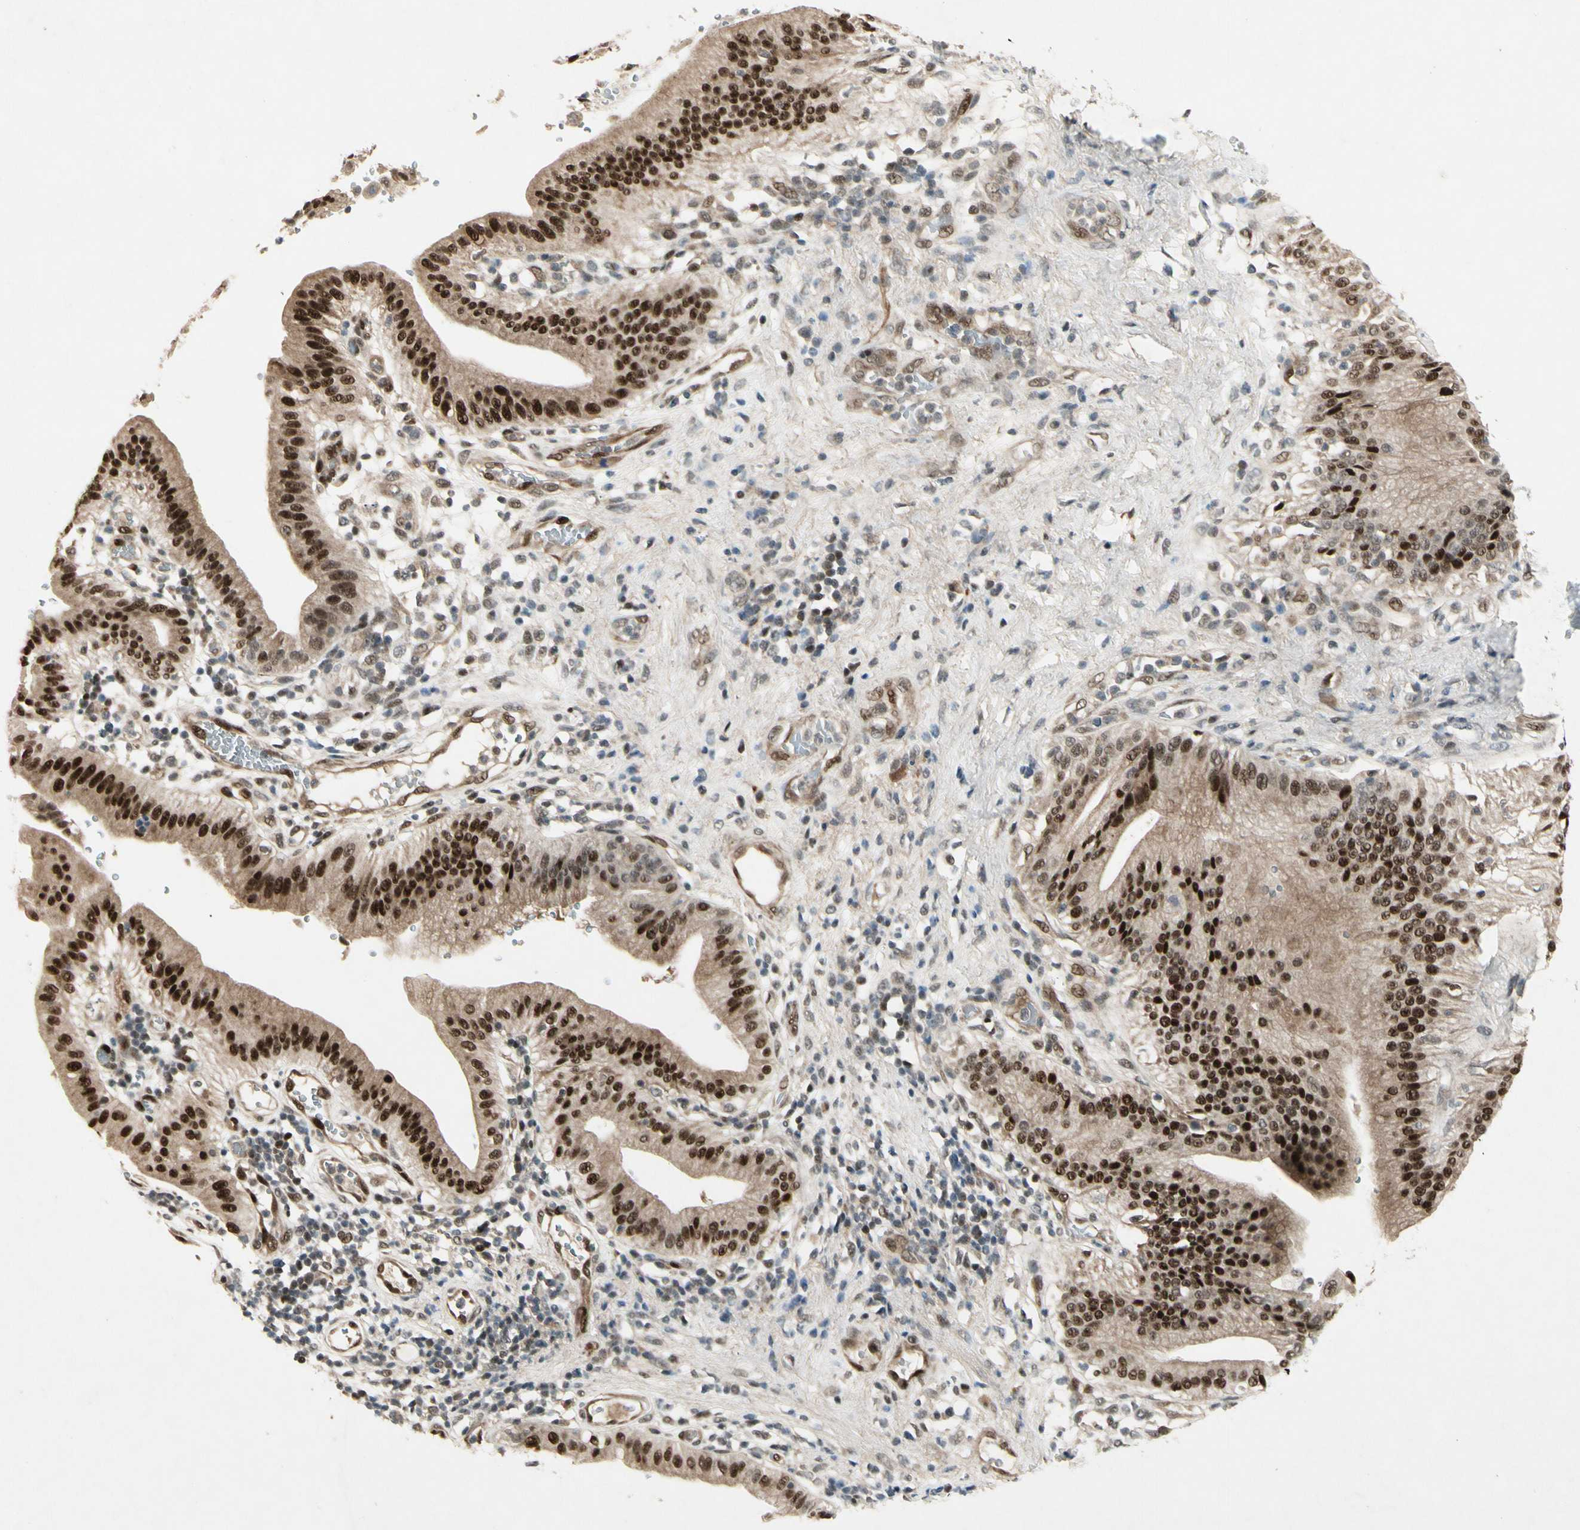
{"staining": {"intensity": "strong", "quantity": ">75%", "location": "nuclear"}, "tissue": "pancreatic cancer", "cell_type": "Tumor cells", "image_type": "cancer", "snomed": [{"axis": "morphology", "description": "Adenocarcinoma, NOS"}, {"axis": "morphology", "description": "Adenocarcinoma, metastatic, NOS"}, {"axis": "topography", "description": "Lymph node"}, {"axis": "topography", "description": "Pancreas"}, {"axis": "topography", "description": "Duodenum"}], "caption": "About >75% of tumor cells in human pancreatic cancer (adenocarcinoma) reveal strong nuclear protein positivity as visualized by brown immunohistochemical staining.", "gene": "CDK11A", "patient": {"sex": "female", "age": 64}}